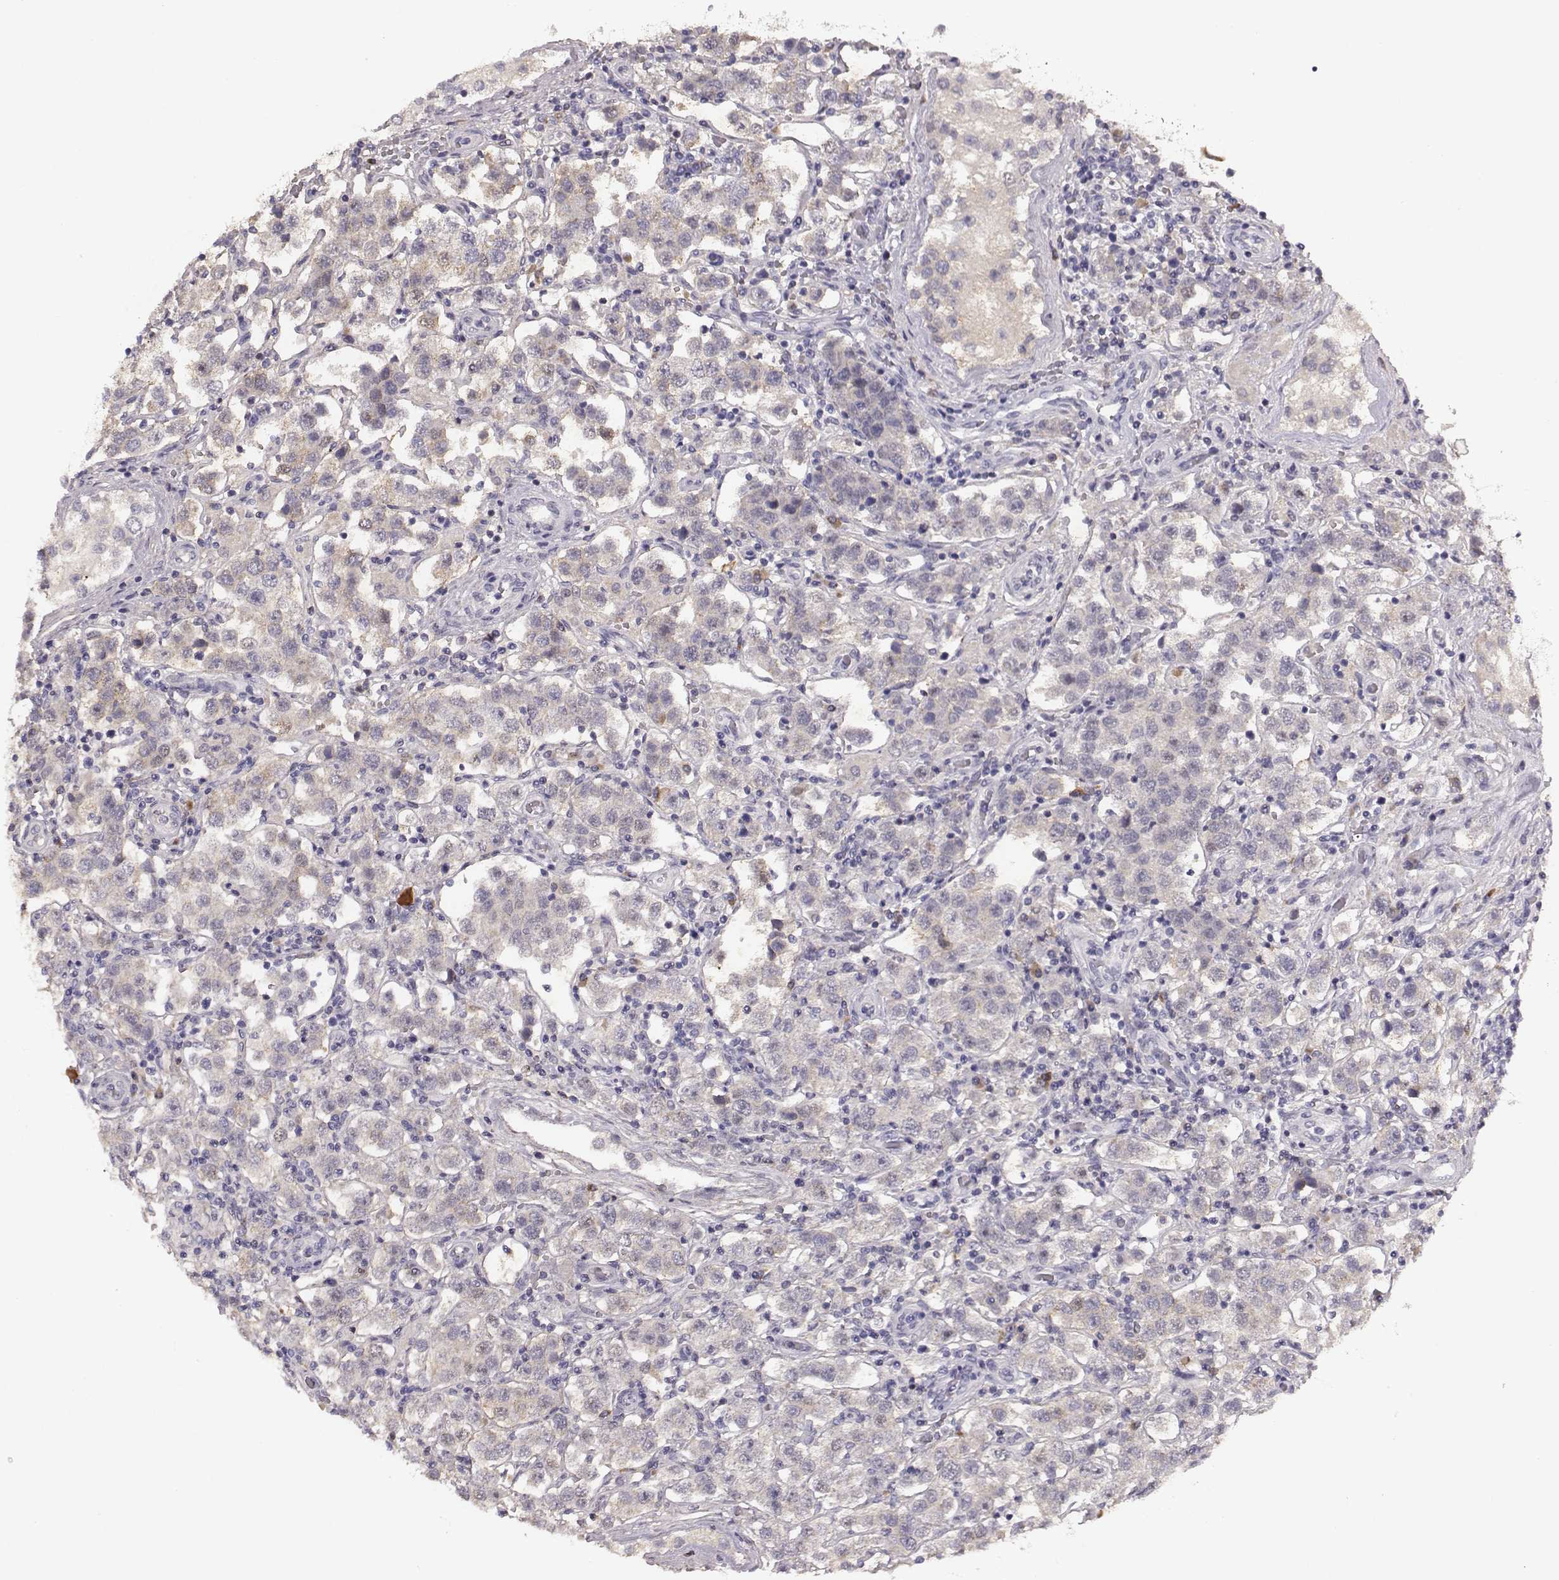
{"staining": {"intensity": "negative", "quantity": "none", "location": "none"}, "tissue": "testis cancer", "cell_type": "Tumor cells", "image_type": "cancer", "snomed": [{"axis": "morphology", "description": "Seminoma, NOS"}, {"axis": "topography", "description": "Testis"}], "caption": "A histopathology image of human testis cancer is negative for staining in tumor cells.", "gene": "SLC22A6", "patient": {"sex": "male", "age": 37}}